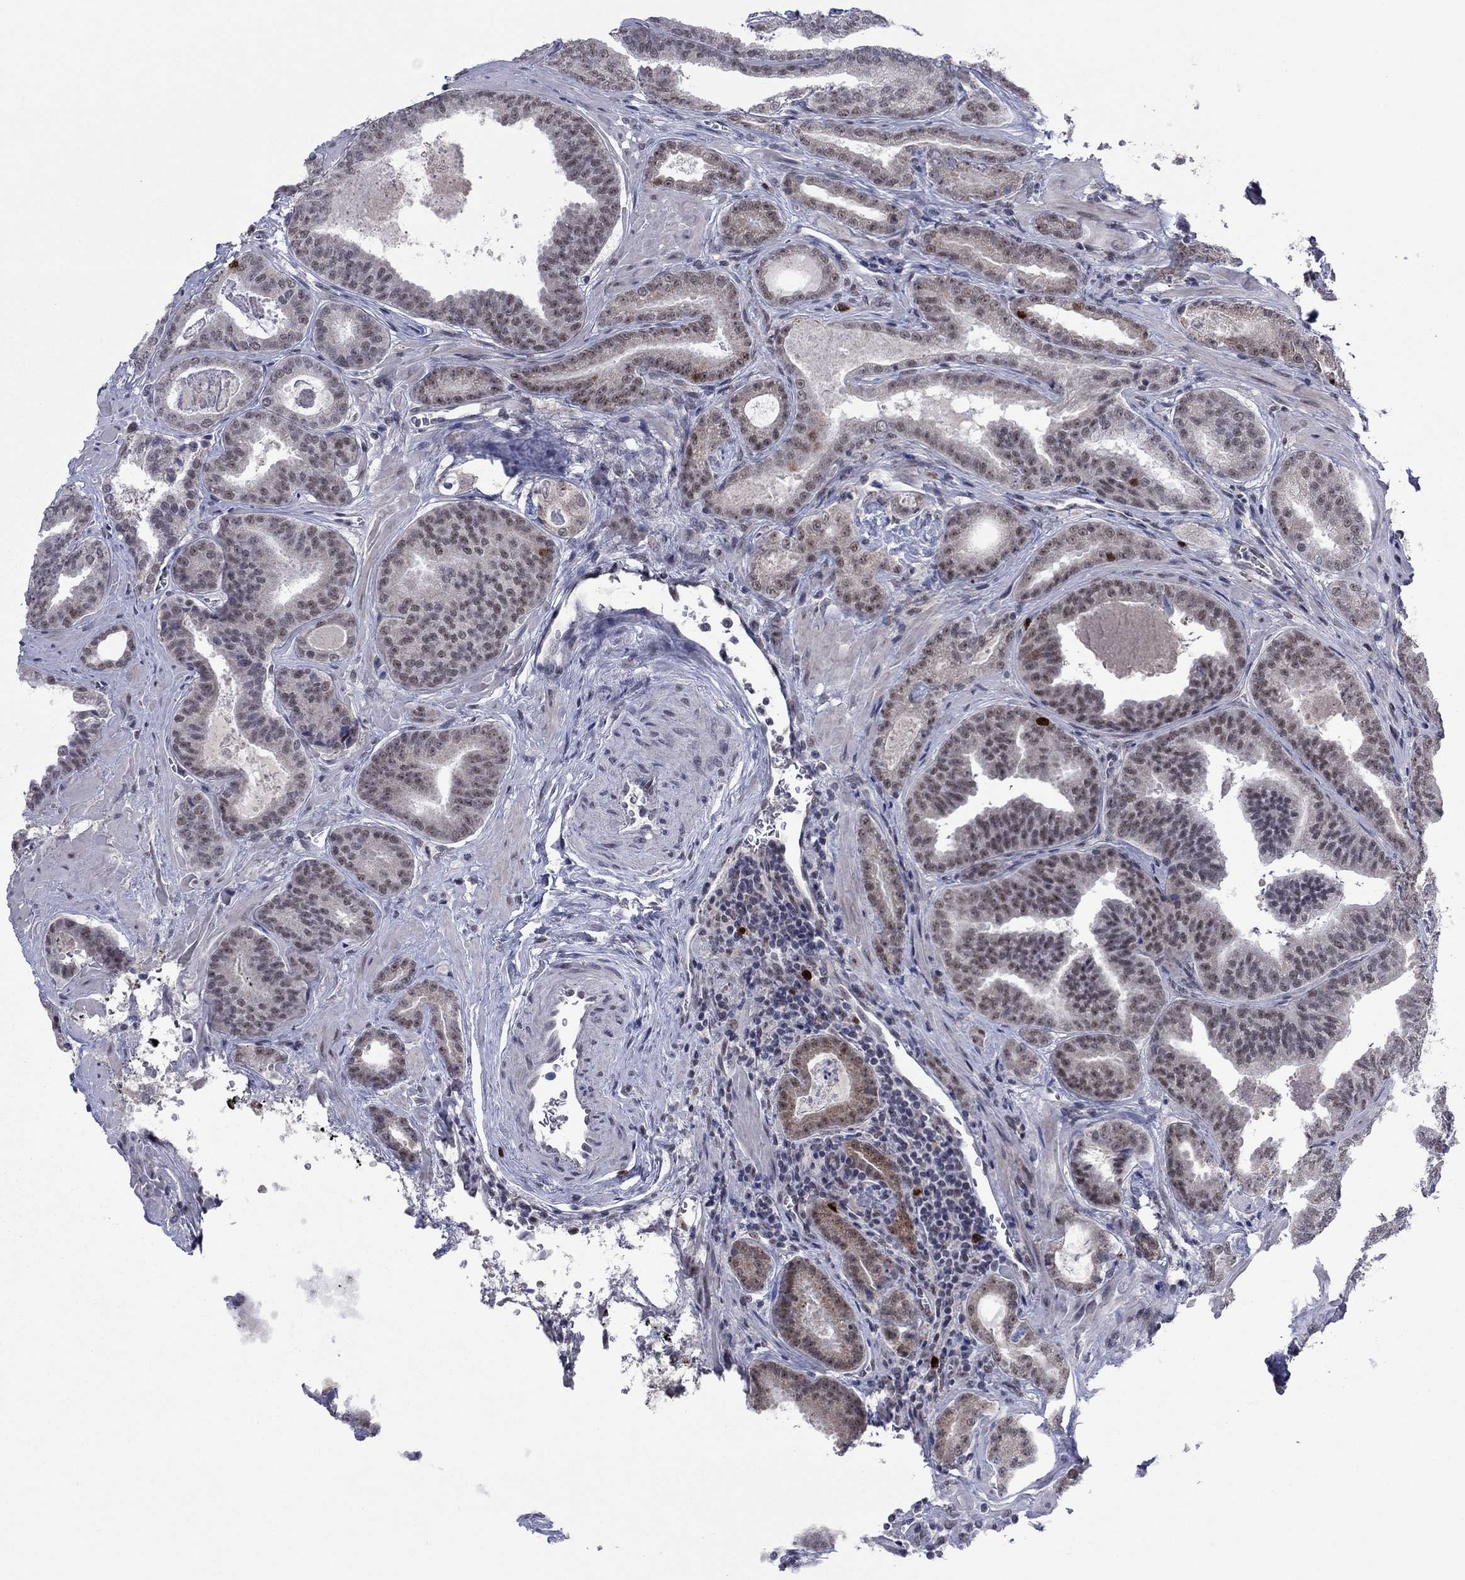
{"staining": {"intensity": "strong", "quantity": "<25%", "location": "nuclear"}, "tissue": "prostate cancer", "cell_type": "Tumor cells", "image_type": "cancer", "snomed": [{"axis": "morphology", "description": "Adenocarcinoma, NOS"}, {"axis": "topography", "description": "Prostate"}], "caption": "This is an image of immunohistochemistry staining of adenocarcinoma (prostate), which shows strong expression in the nuclear of tumor cells.", "gene": "CDCA5", "patient": {"sex": "male", "age": 63}}